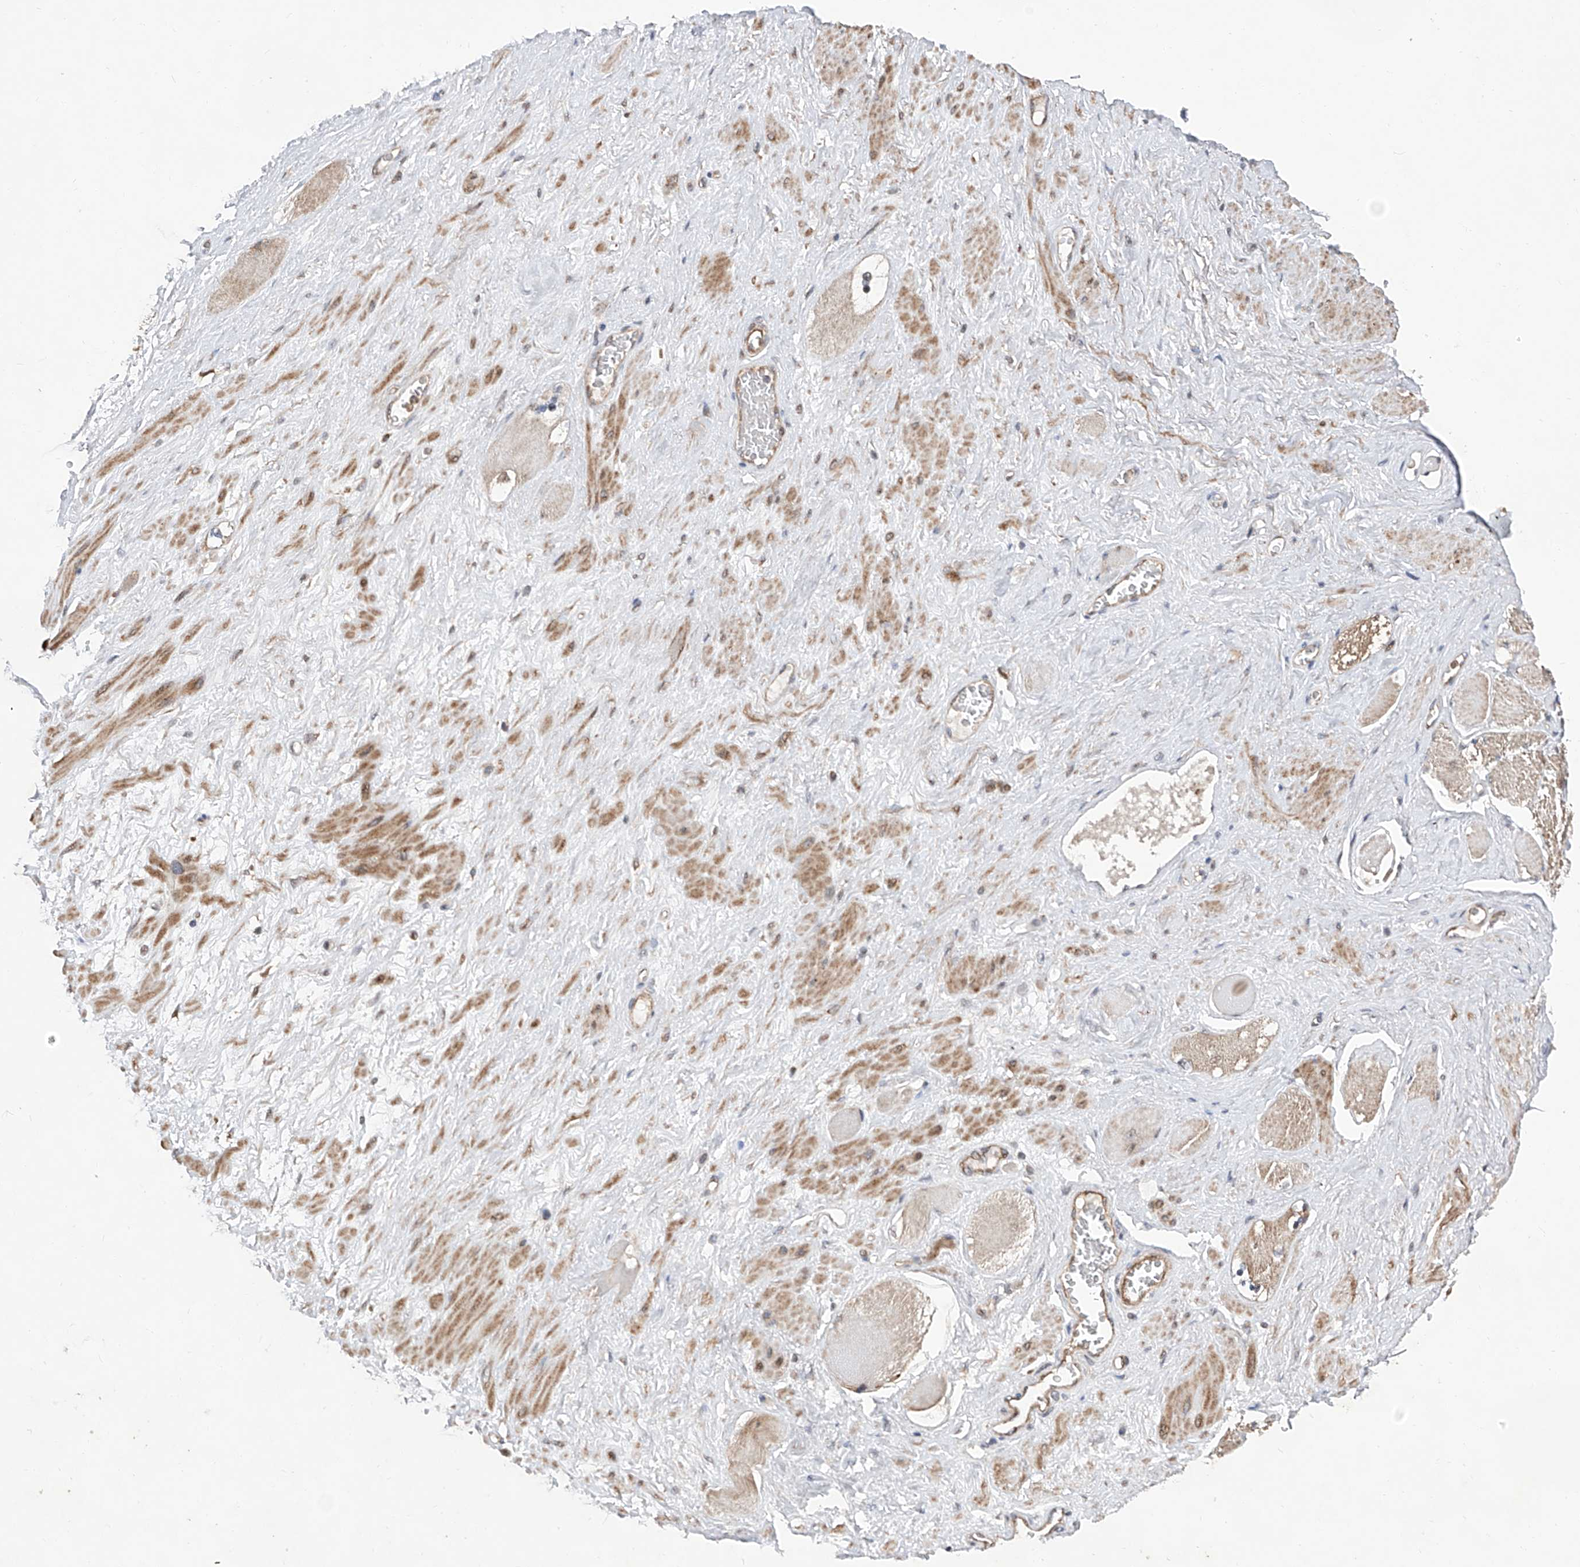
{"staining": {"intensity": "moderate", "quantity": "25%-75%", "location": "cytoplasmic/membranous"}, "tissue": "adipose tissue", "cell_type": "Adipocytes", "image_type": "normal", "snomed": [{"axis": "morphology", "description": "Normal tissue, NOS"}, {"axis": "morphology", "description": "Adenocarcinoma, Low grade"}, {"axis": "topography", "description": "Prostate"}, {"axis": "topography", "description": "Peripheral nerve tissue"}], "caption": "A high-resolution photomicrograph shows immunohistochemistry (IHC) staining of normal adipose tissue, which demonstrates moderate cytoplasmic/membranous staining in approximately 25%-75% of adipocytes. Using DAB (3,3'-diaminobenzidine) (brown) and hematoxylin (blue) stains, captured at high magnification using brightfield microscopy.", "gene": "FARP2", "patient": {"sex": "male", "age": 63}}